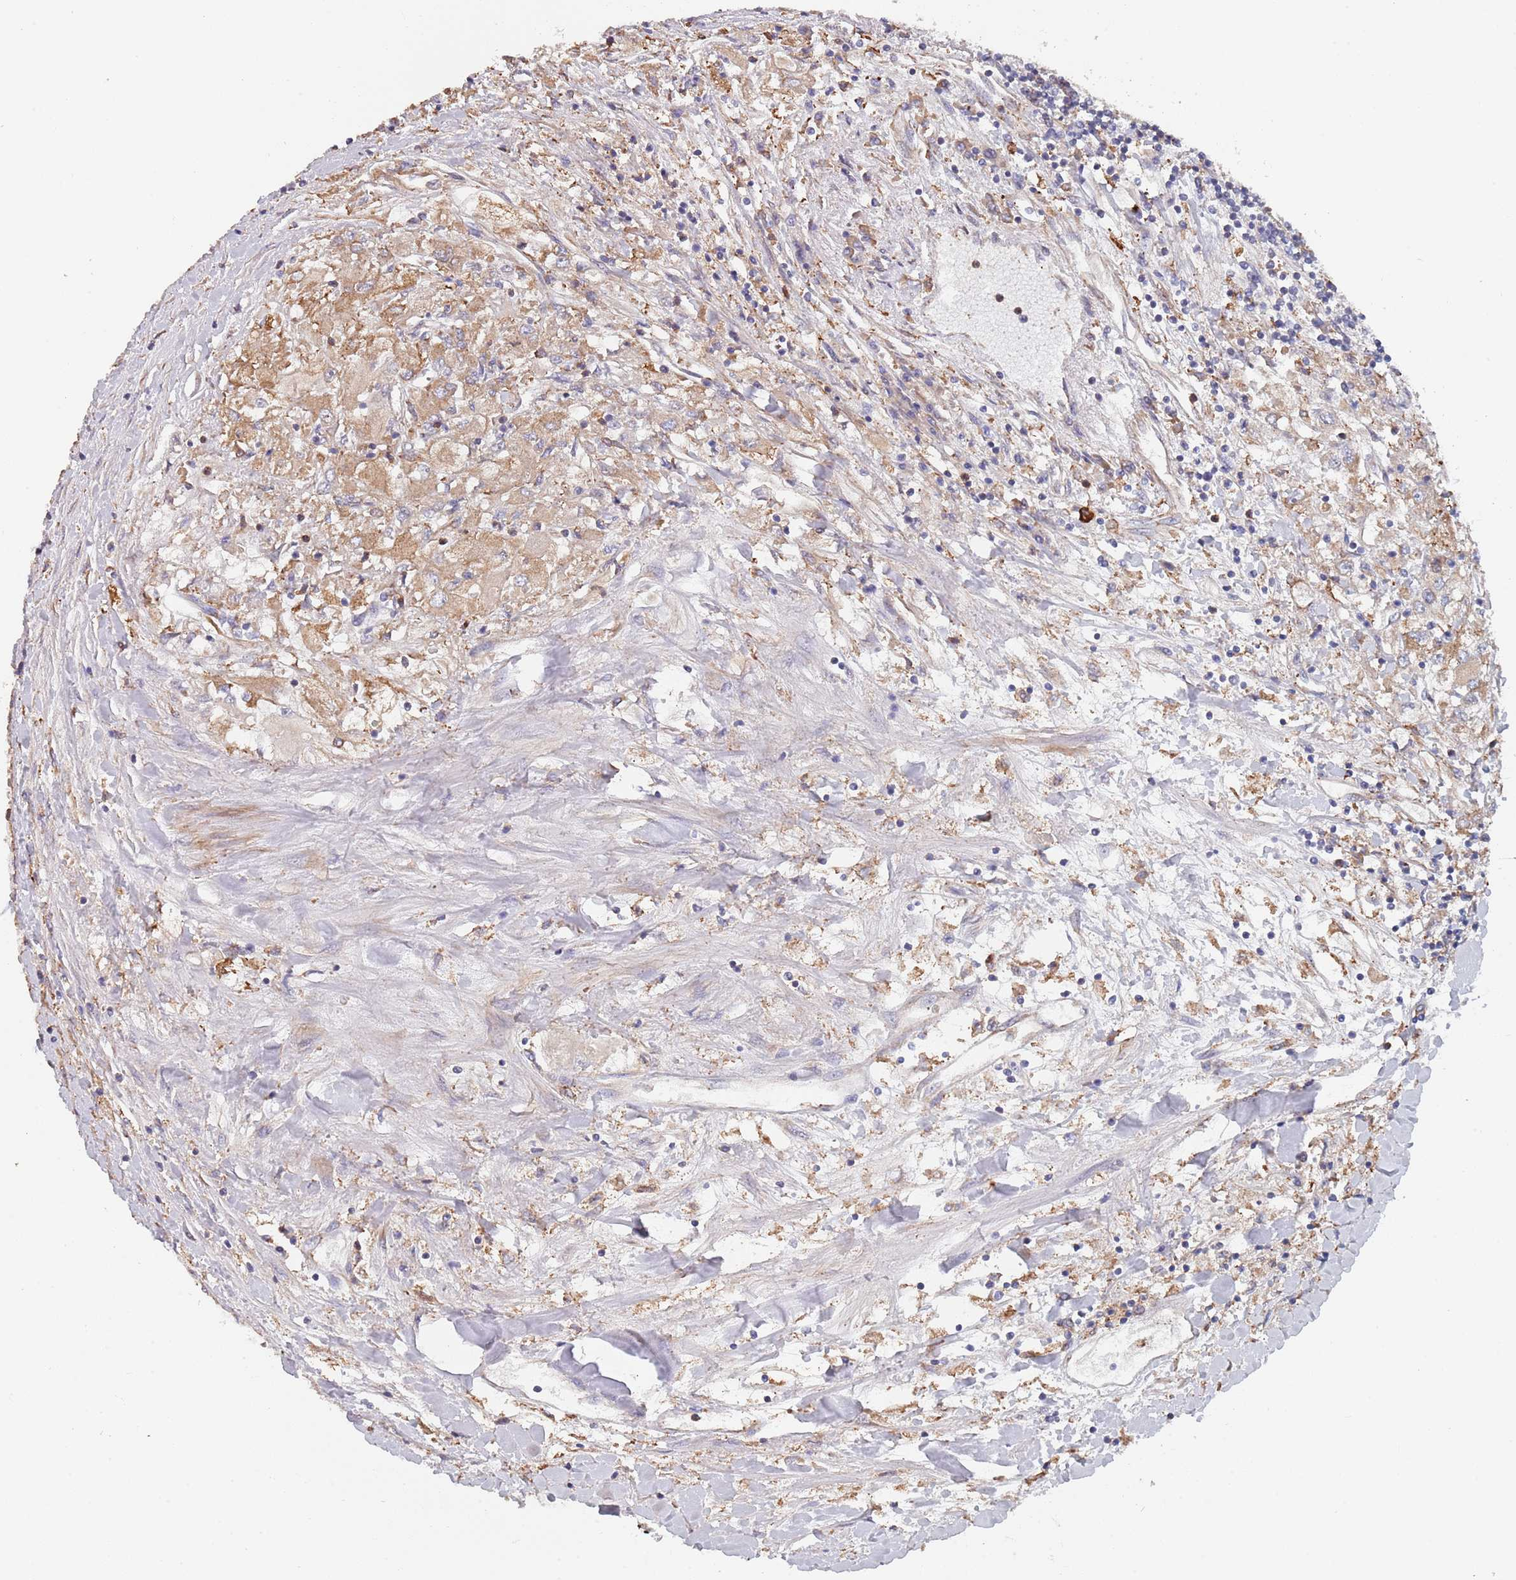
{"staining": {"intensity": "weak", "quantity": ">75%", "location": "cytoplasmic/membranous"}, "tissue": "renal cancer", "cell_type": "Tumor cells", "image_type": "cancer", "snomed": [{"axis": "morphology", "description": "Adenocarcinoma, NOS"}, {"axis": "topography", "description": "Kidney"}], "caption": "A low amount of weak cytoplasmic/membranous positivity is identified in about >75% of tumor cells in adenocarcinoma (renal) tissue.", "gene": "DCUN1D3", "patient": {"sex": "male", "age": 80}}